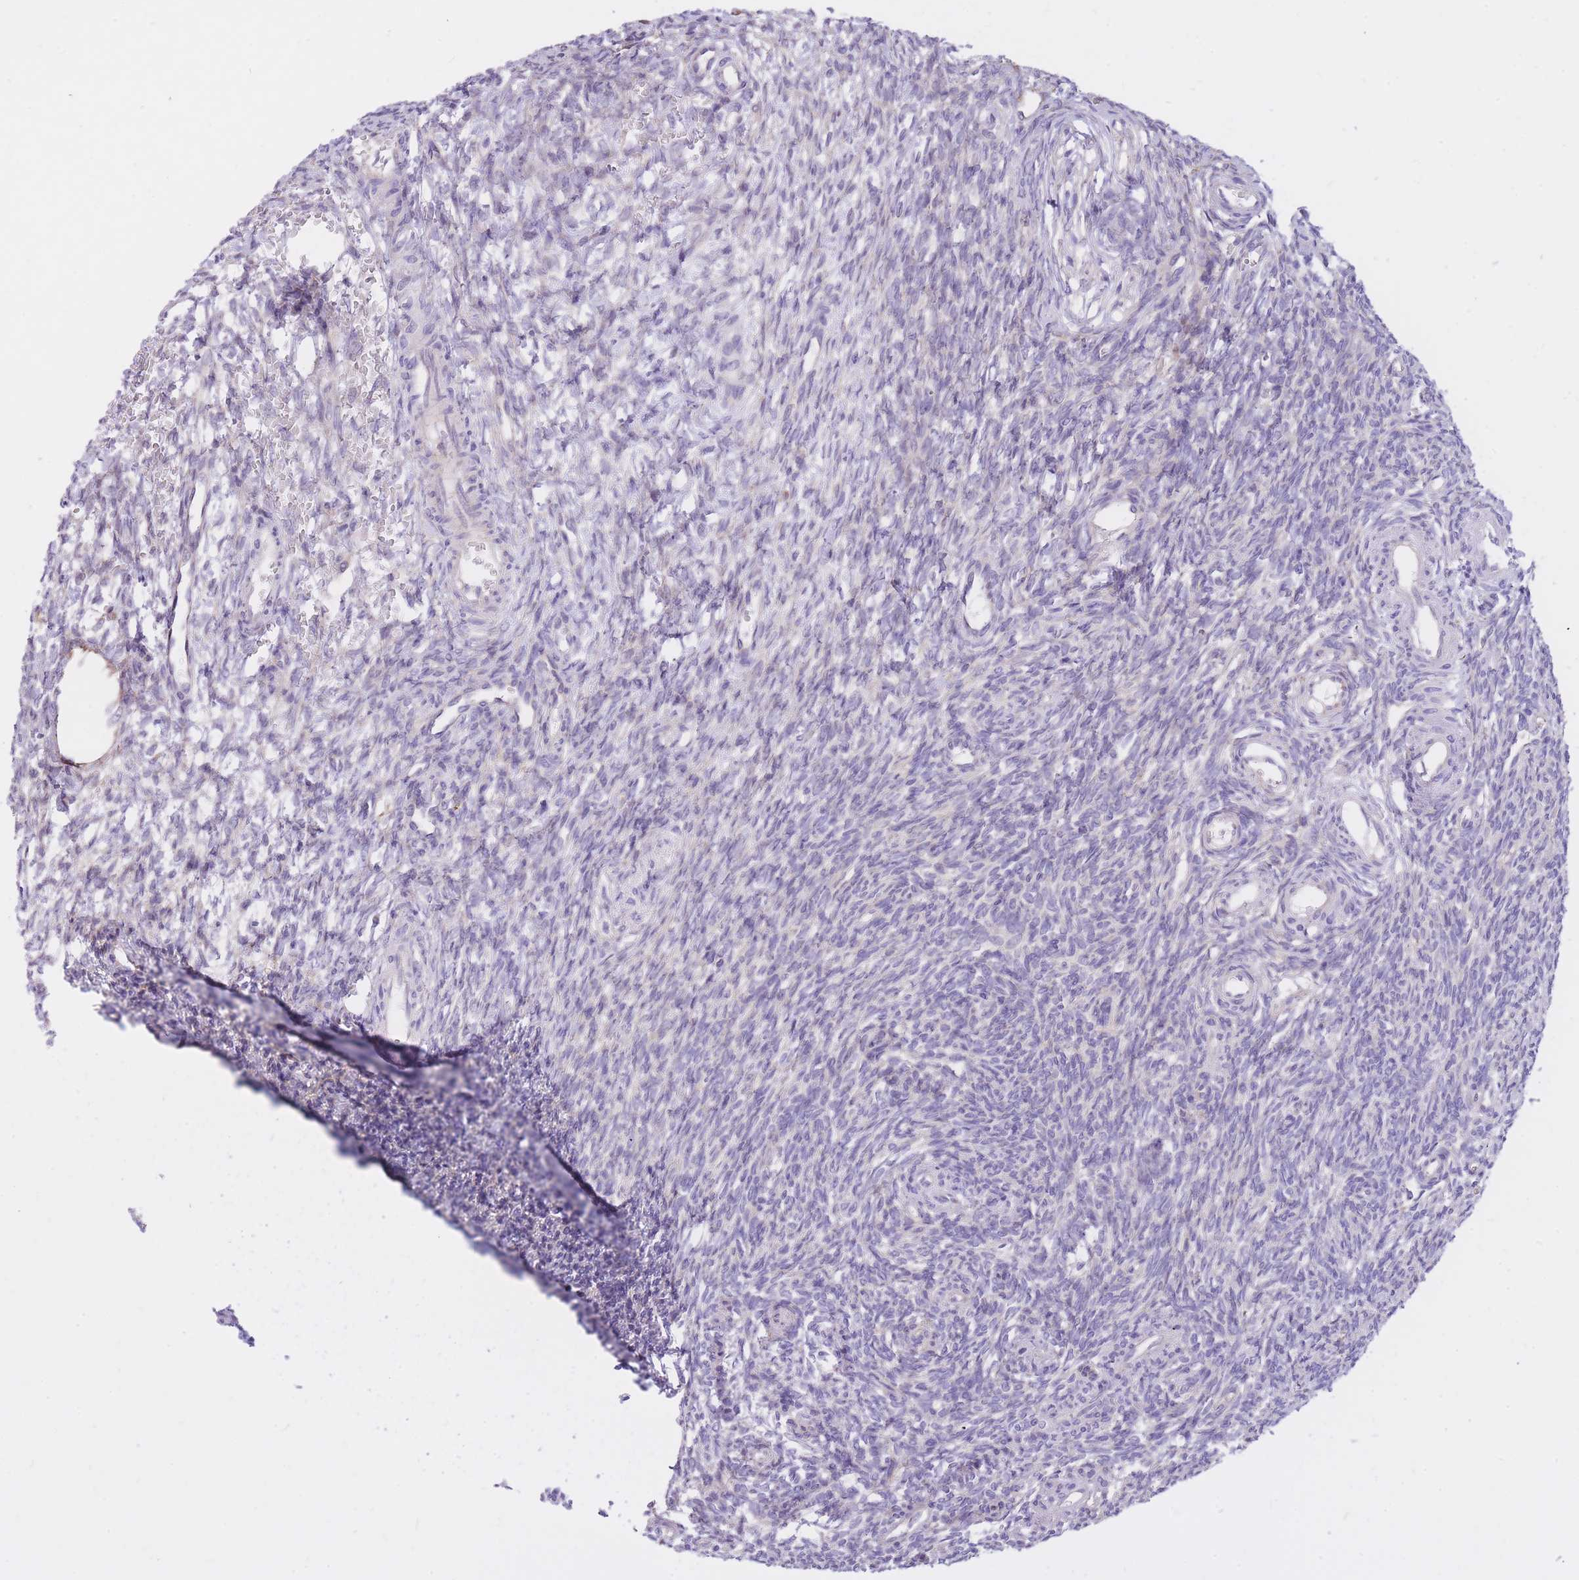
{"staining": {"intensity": "negative", "quantity": "none", "location": "none"}, "tissue": "ovary", "cell_type": "Ovarian stroma cells", "image_type": "normal", "snomed": [{"axis": "morphology", "description": "Normal tissue, NOS"}, {"axis": "topography", "description": "Ovary"}], "caption": "A high-resolution micrograph shows immunohistochemistry (IHC) staining of benign ovary, which shows no significant positivity in ovarian stroma cells.", "gene": "GBP7", "patient": {"sex": "female", "age": 39}}